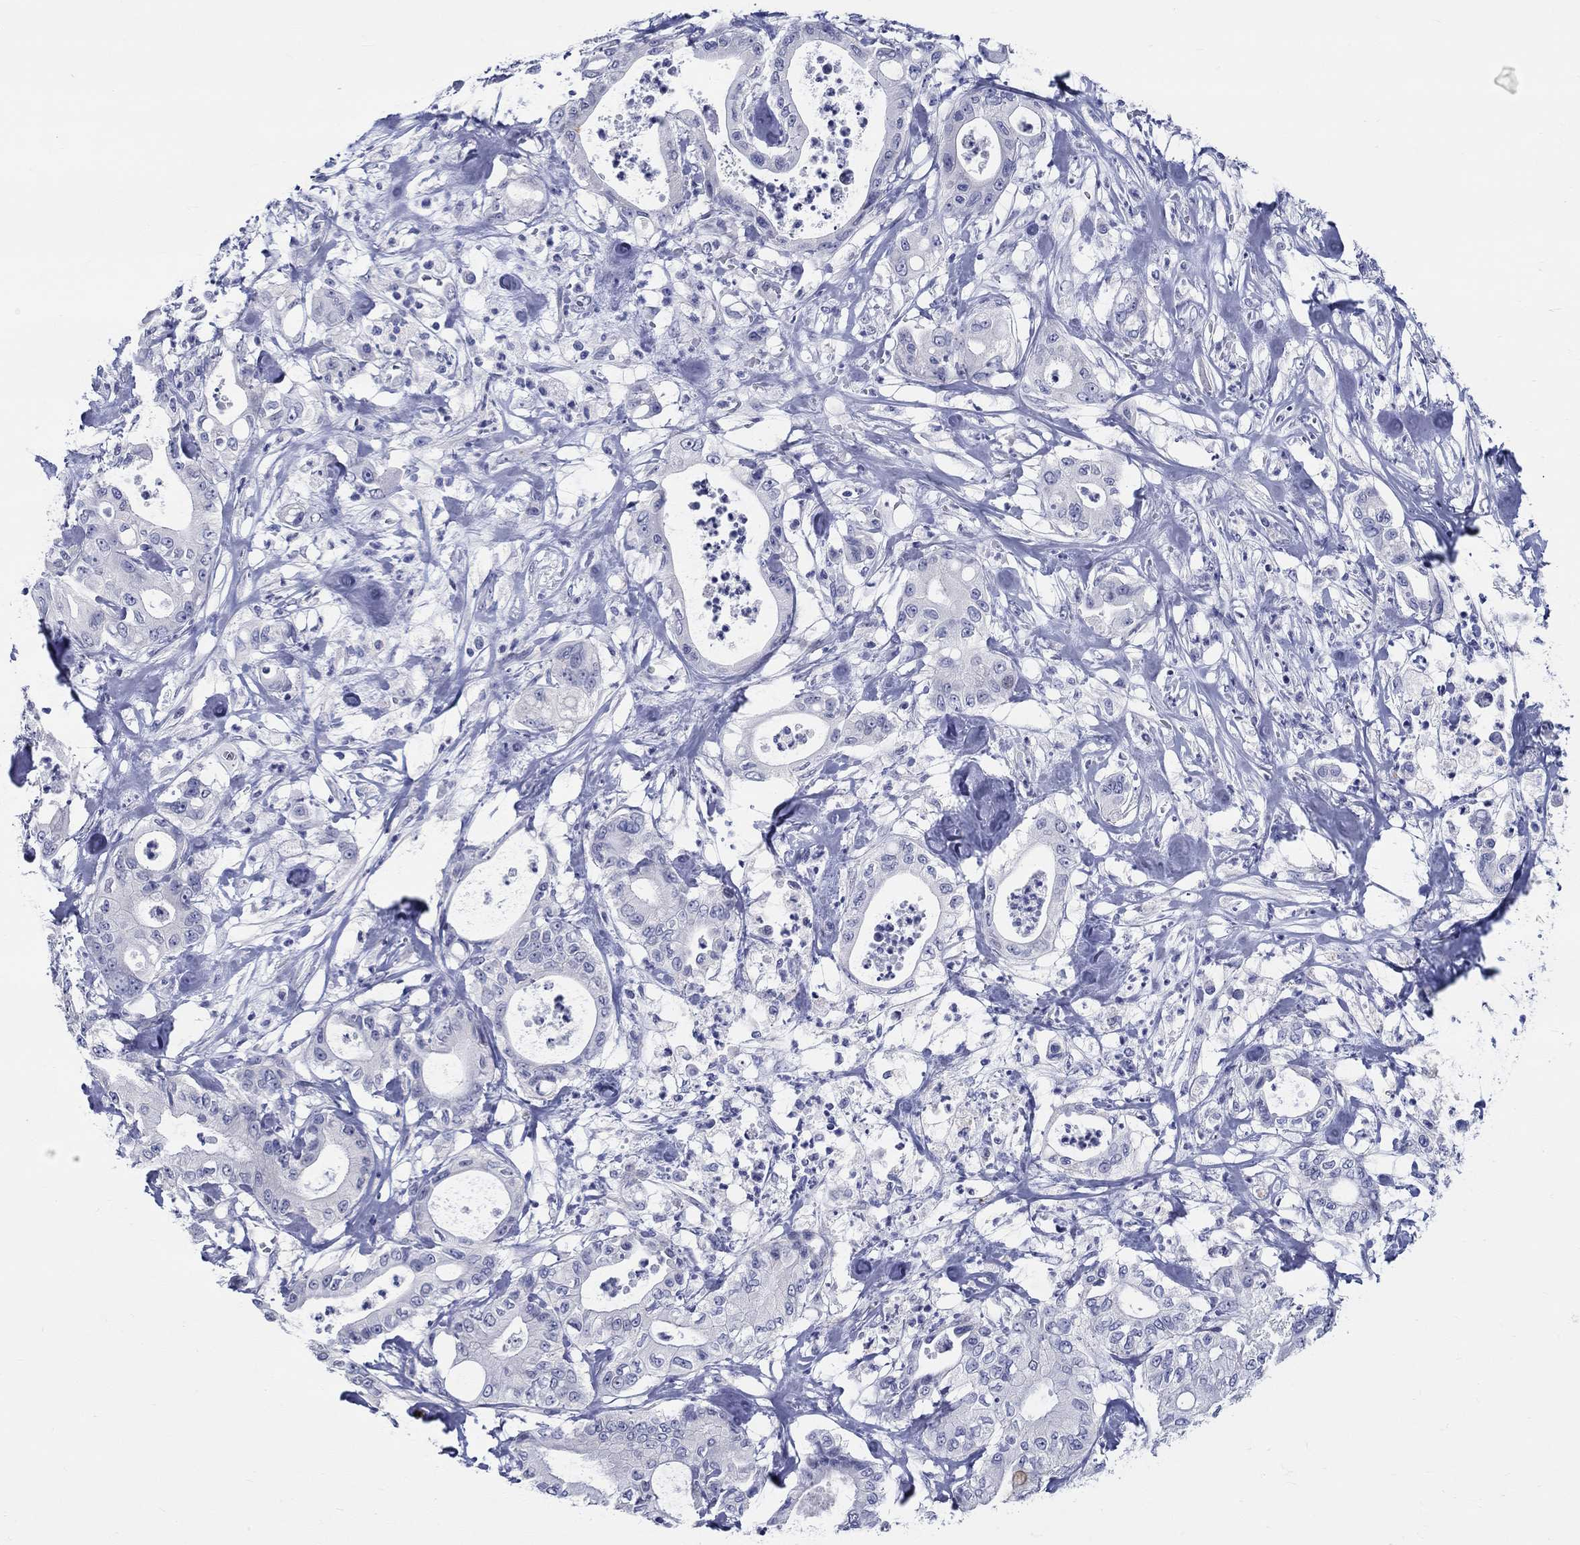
{"staining": {"intensity": "negative", "quantity": "none", "location": "none"}, "tissue": "pancreatic cancer", "cell_type": "Tumor cells", "image_type": "cancer", "snomed": [{"axis": "morphology", "description": "Adenocarcinoma, NOS"}, {"axis": "topography", "description": "Pancreas"}], "caption": "Human pancreatic cancer (adenocarcinoma) stained for a protein using IHC reveals no expression in tumor cells.", "gene": "CRYGS", "patient": {"sex": "male", "age": 71}}